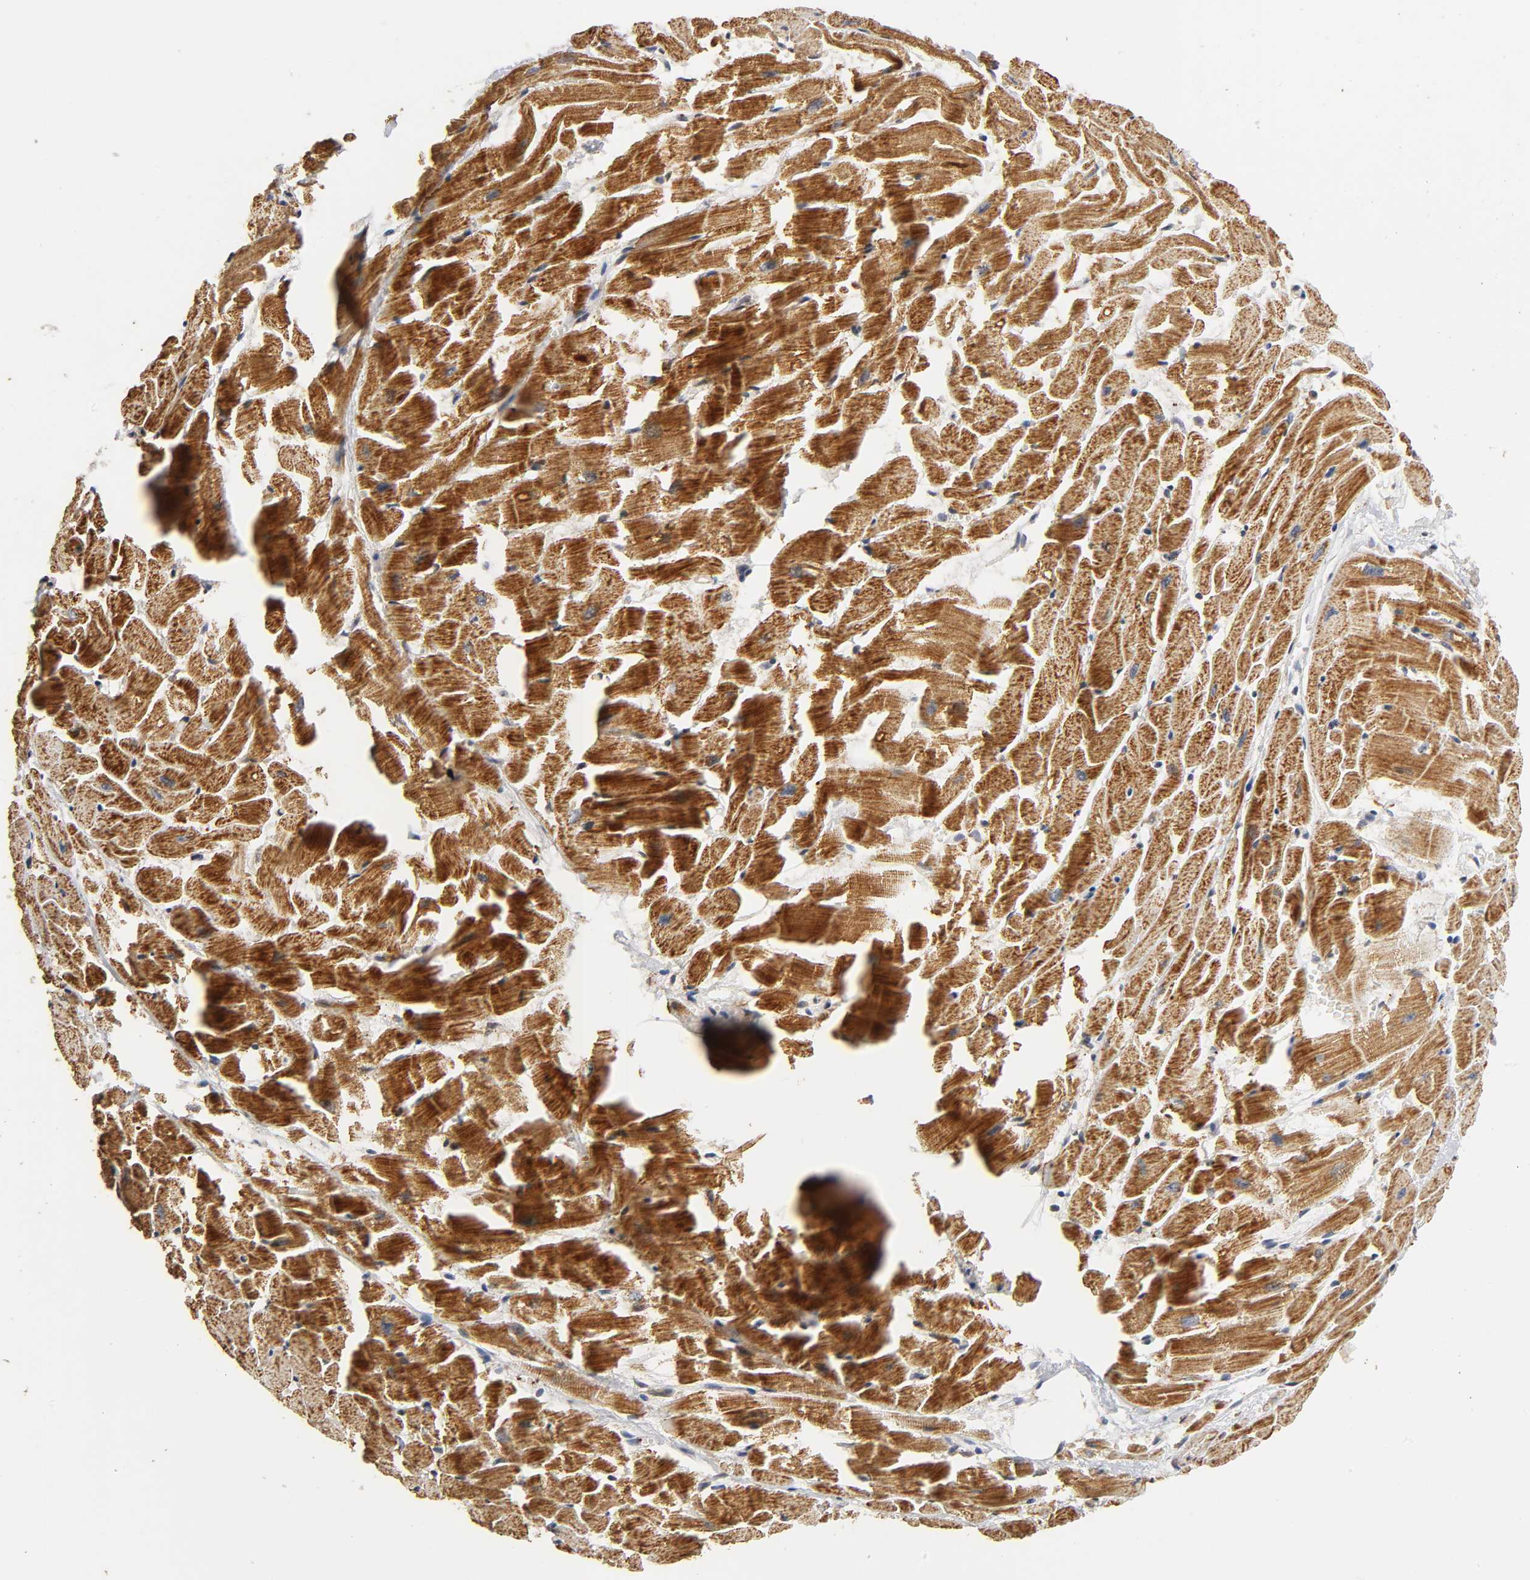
{"staining": {"intensity": "strong", "quantity": ">75%", "location": "cytoplasmic/membranous,nuclear"}, "tissue": "heart muscle", "cell_type": "Cardiomyocytes", "image_type": "normal", "snomed": [{"axis": "morphology", "description": "Normal tissue, NOS"}, {"axis": "topography", "description": "Heart"}], "caption": "Protein expression analysis of normal heart muscle demonstrates strong cytoplasmic/membranous,nuclear staining in about >75% of cardiomyocytes. The protein is shown in brown color, while the nuclei are stained blue.", "gene": "RNF122", "patient": {"sex": "female", "age": 19}}